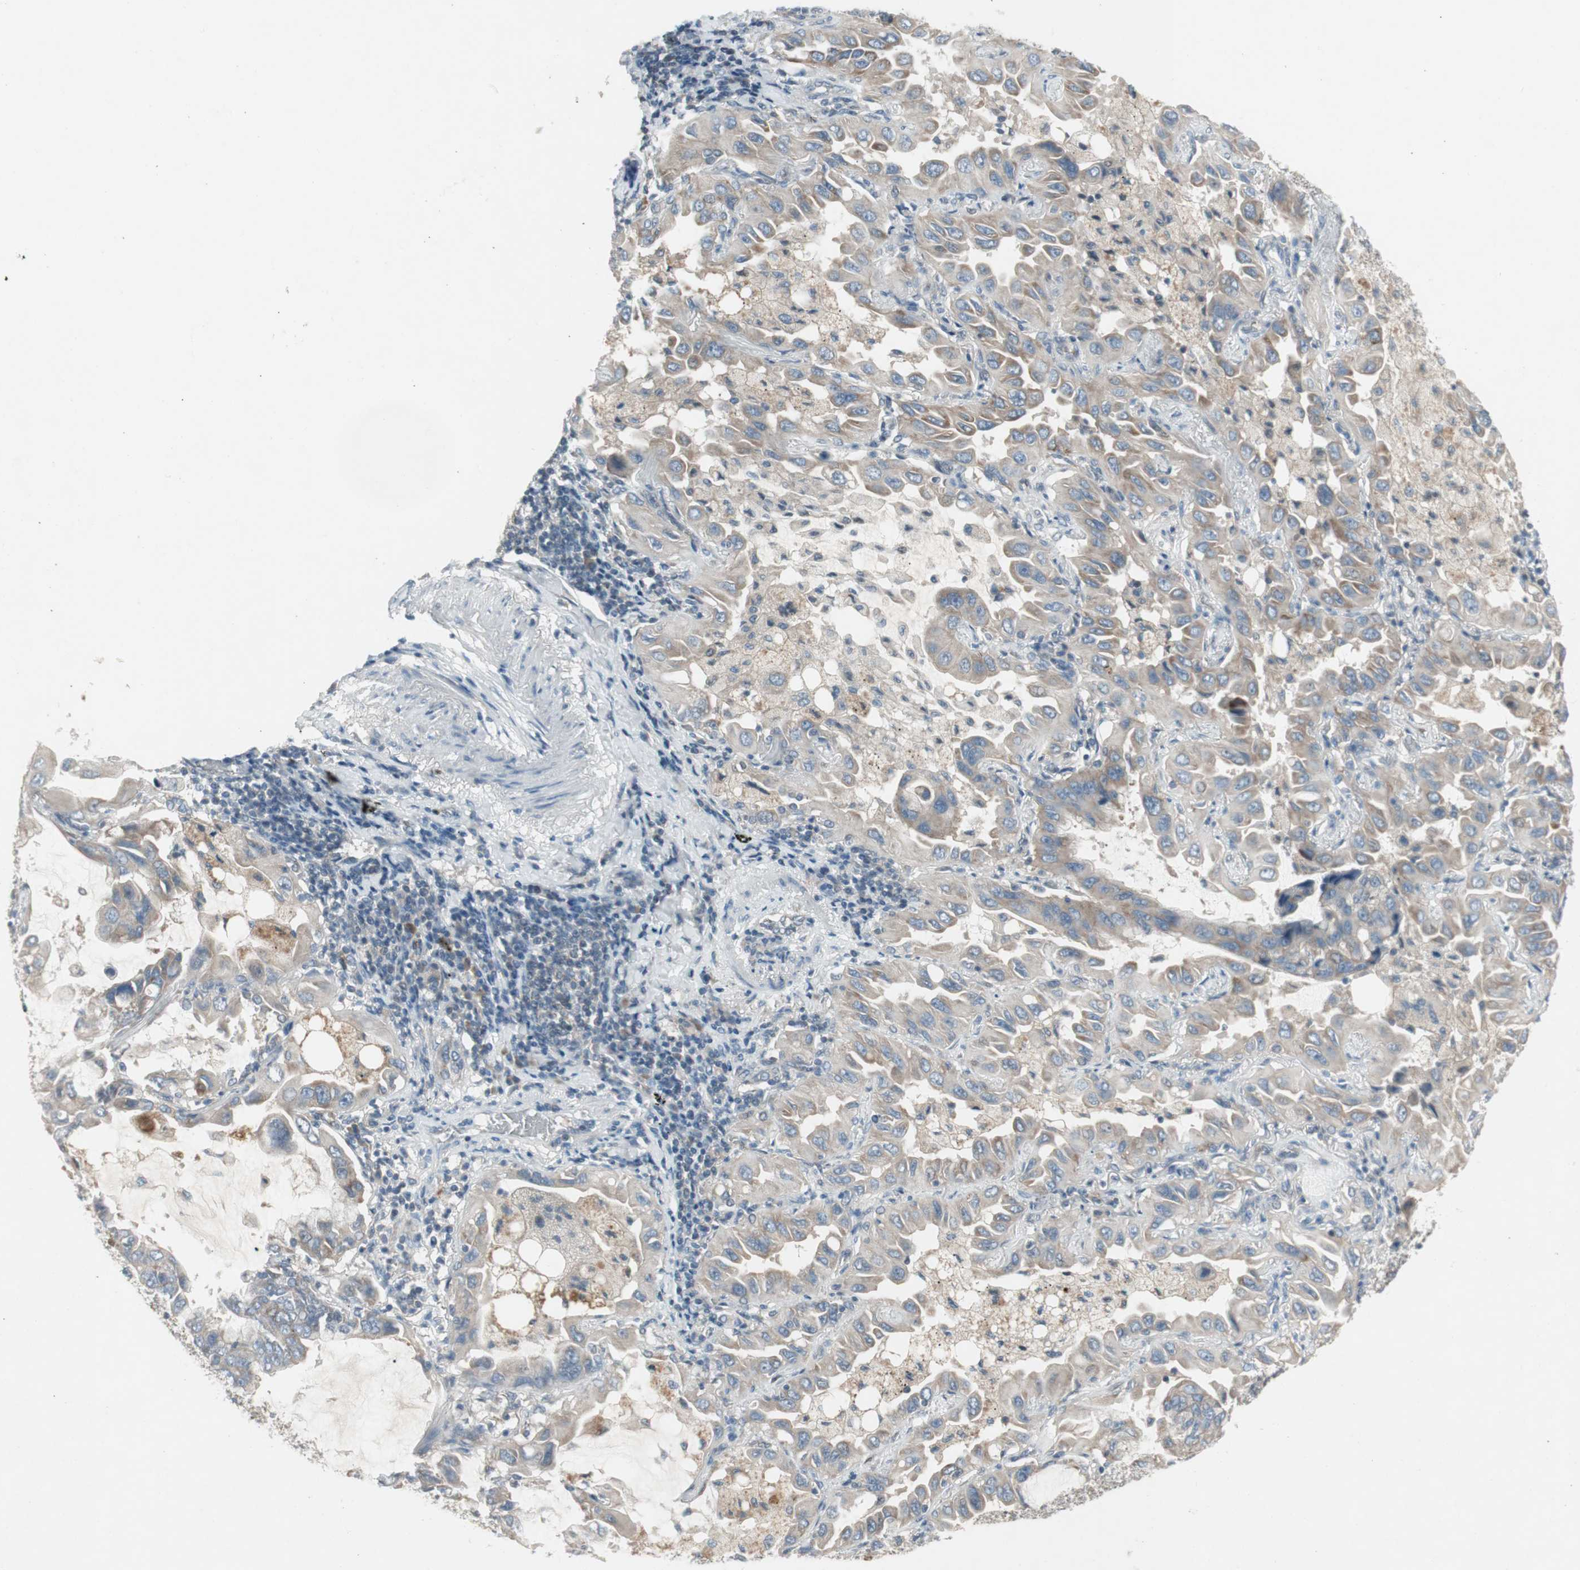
{"staining": {"intensity": "weak", "quantity": ">75%", "location": "cytoplasmic/membranous"}, "tissue": "lung cancer", "cell_type": "Tumor cells", "image_type": "cancer", "snomed": [{"axis": "morphology", "description": "Adenocarcinoma, NOS"}, {"axis": "topography", "description": "Lung"}], "caption": "About >75% of tumor cells in human lung adenocarcinoma display weak cytoplasmic/membranous protein staining as visualized by brown immunohistochemical staining.", "gene": "PANK2", "patient": {"sex": "male", "age": 64}}